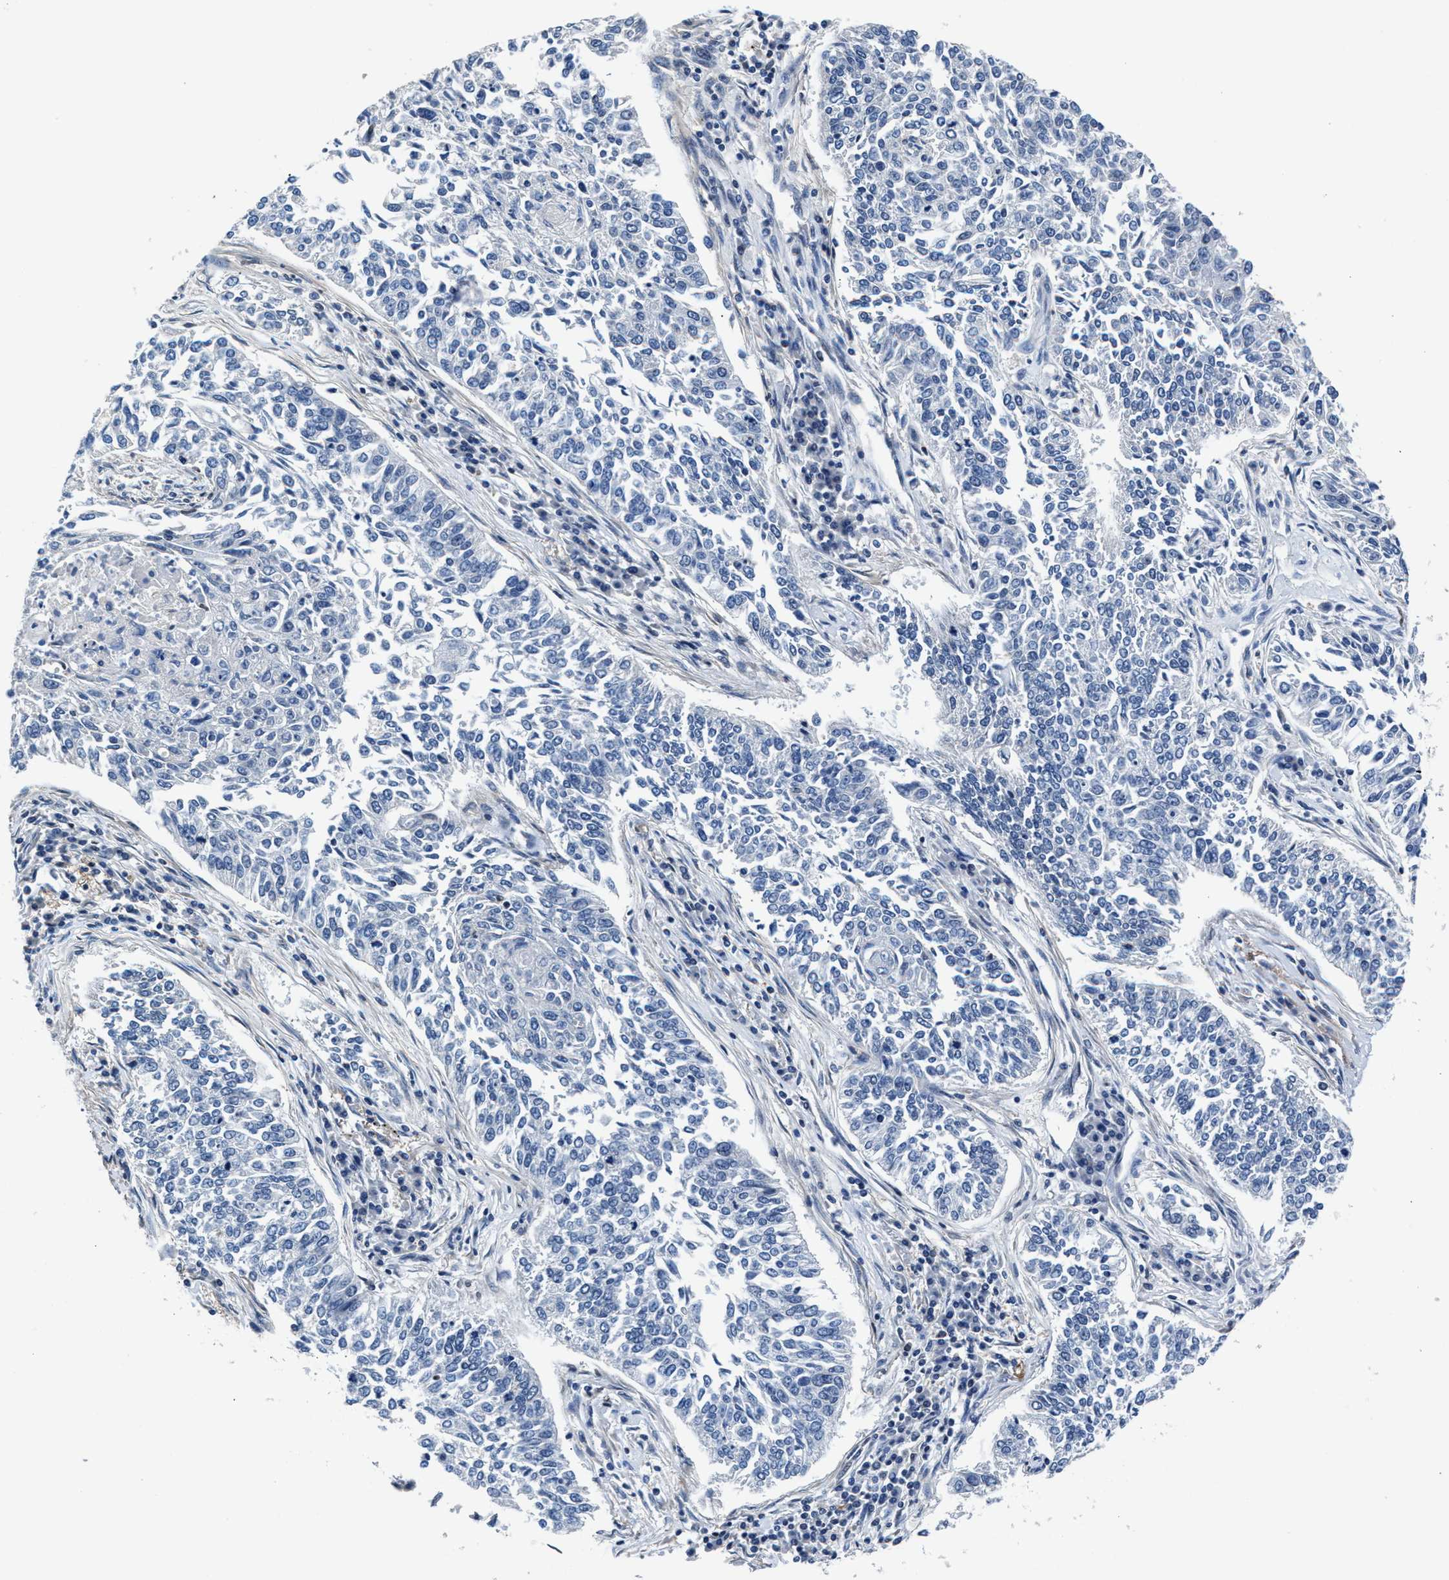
{"staining": {"intensity": "negative", "quantity": "none", "location": "none"}, "tissue": "lung cancer", "cell_type": "Tumor cells", "image_type": "cancer", "snomed": [{"axis": "morphology", "description": "Normal tissue, NOS"}, {"axis": "morphology", "description": "Squamous cell carcinoma, NOS"}, {"axis": "topography", "description": "Cartilage tissue"}, {"axis": "topography", "description": "Bronchus"}, {"axis": "topography", "description": "Lung"}], "caption": "DAB immunohistochemical staining of human squamous cell carcinoma (lung) shows no significant staining in tumor cells. (DAB immunohistochemistry, high magnification).", "gene": "MYH3", "patient": {"sex": "female", "age": 49}}